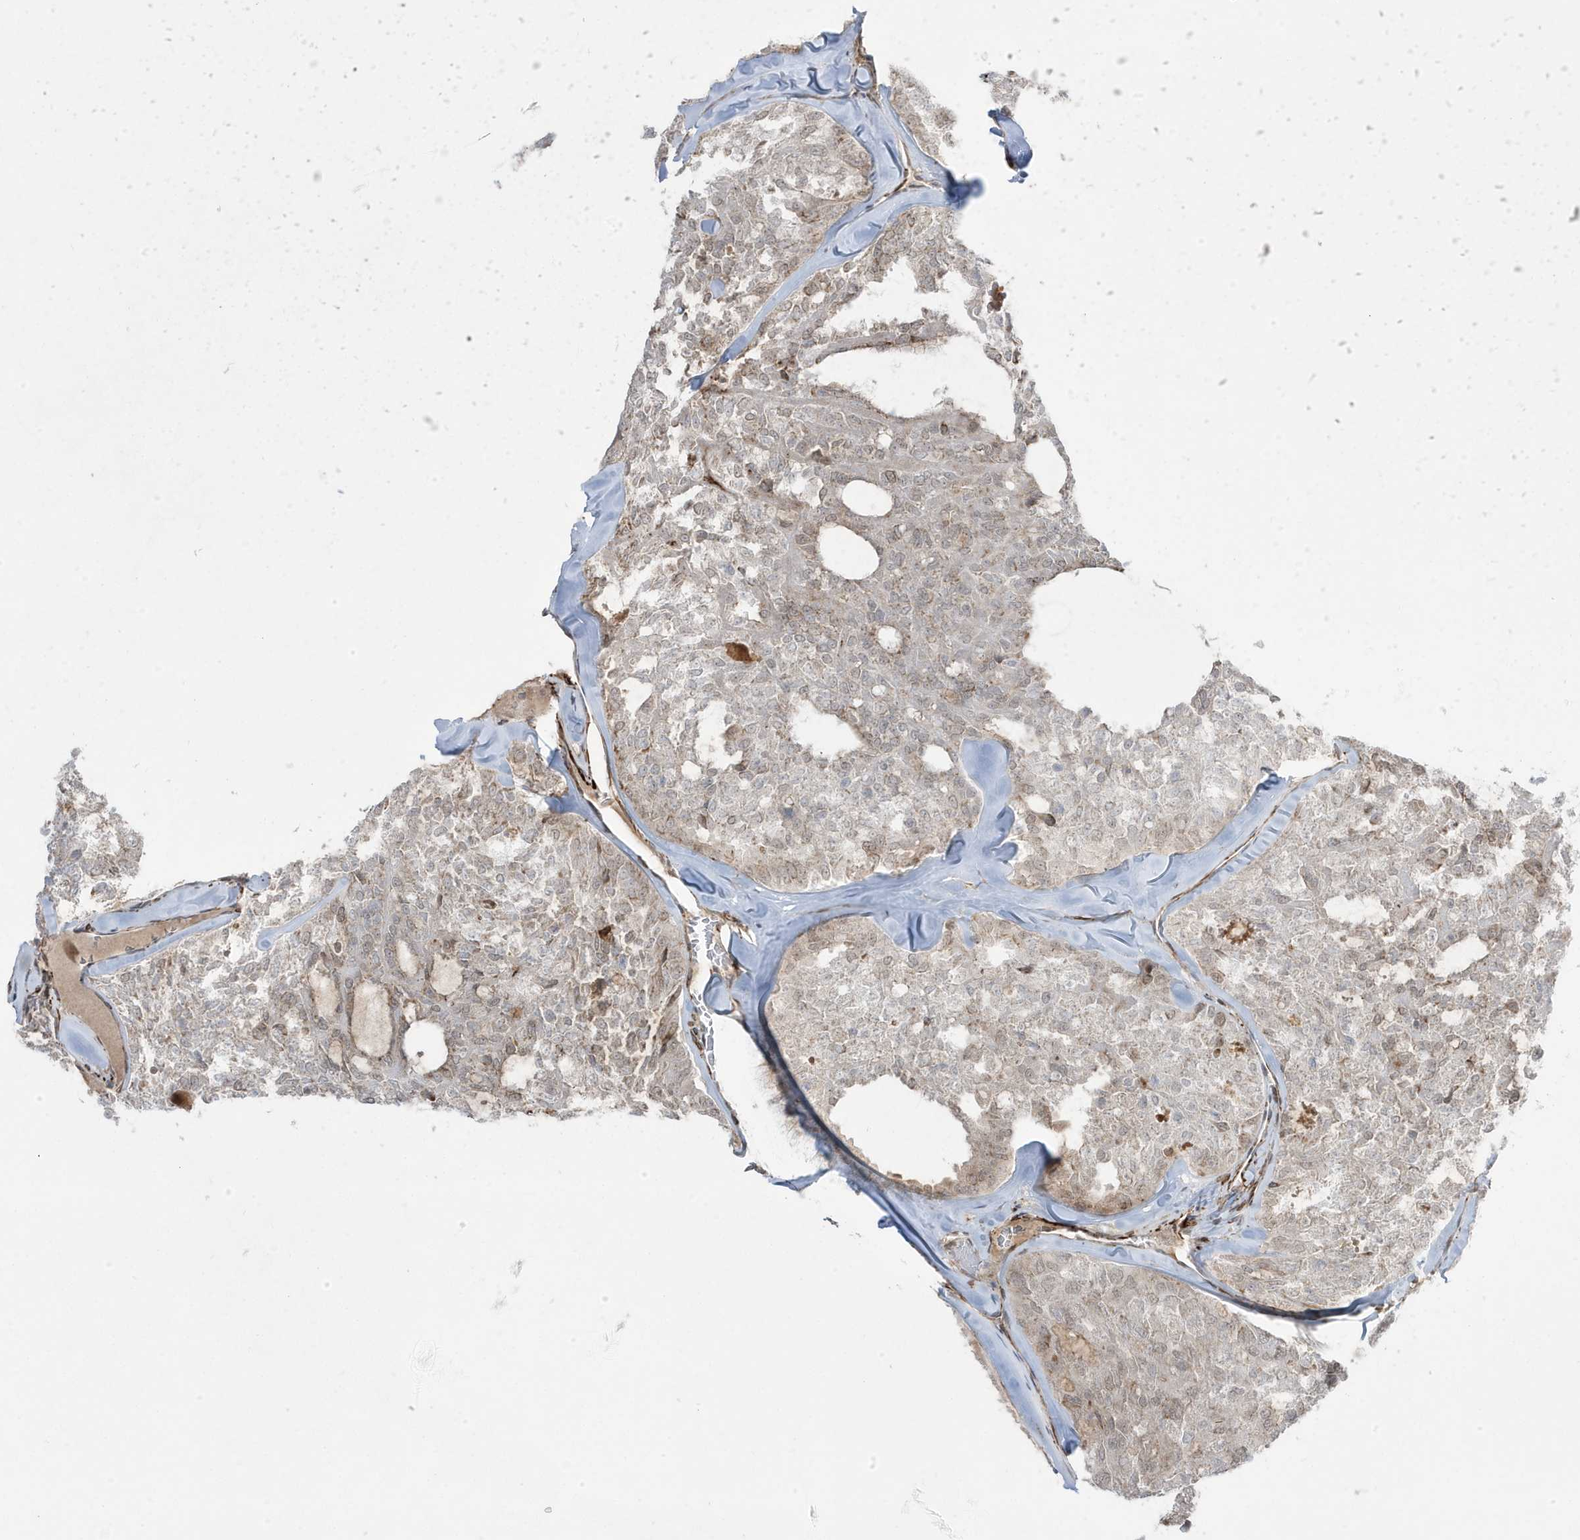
{"staining": {"intensity": "moderate", "quantity": ">75%", "location": "cytoplasmic/membranous,nuclear"}, "tissue": "thyroid cancer", "cell_type": "Tumor cells", "image_type": "cancer", "snomed": [{"axis": "morphology", "description": "Follicular adenoma carcinoma, NOS"}, {"axis": "topography", "description": "Thyroid gland"}], "caption": "DAB (3,3'-diaminobenzidine) immunohistochemical staining of human thyroid cancer (follicular adenoma carcinoma) displays moderate cytoplasmic/membranous and nuclear protein expression in about >75% of tumor cells.", "gene": "ADAMTSL3", "patient": {"sex": "male", "age": 75}}